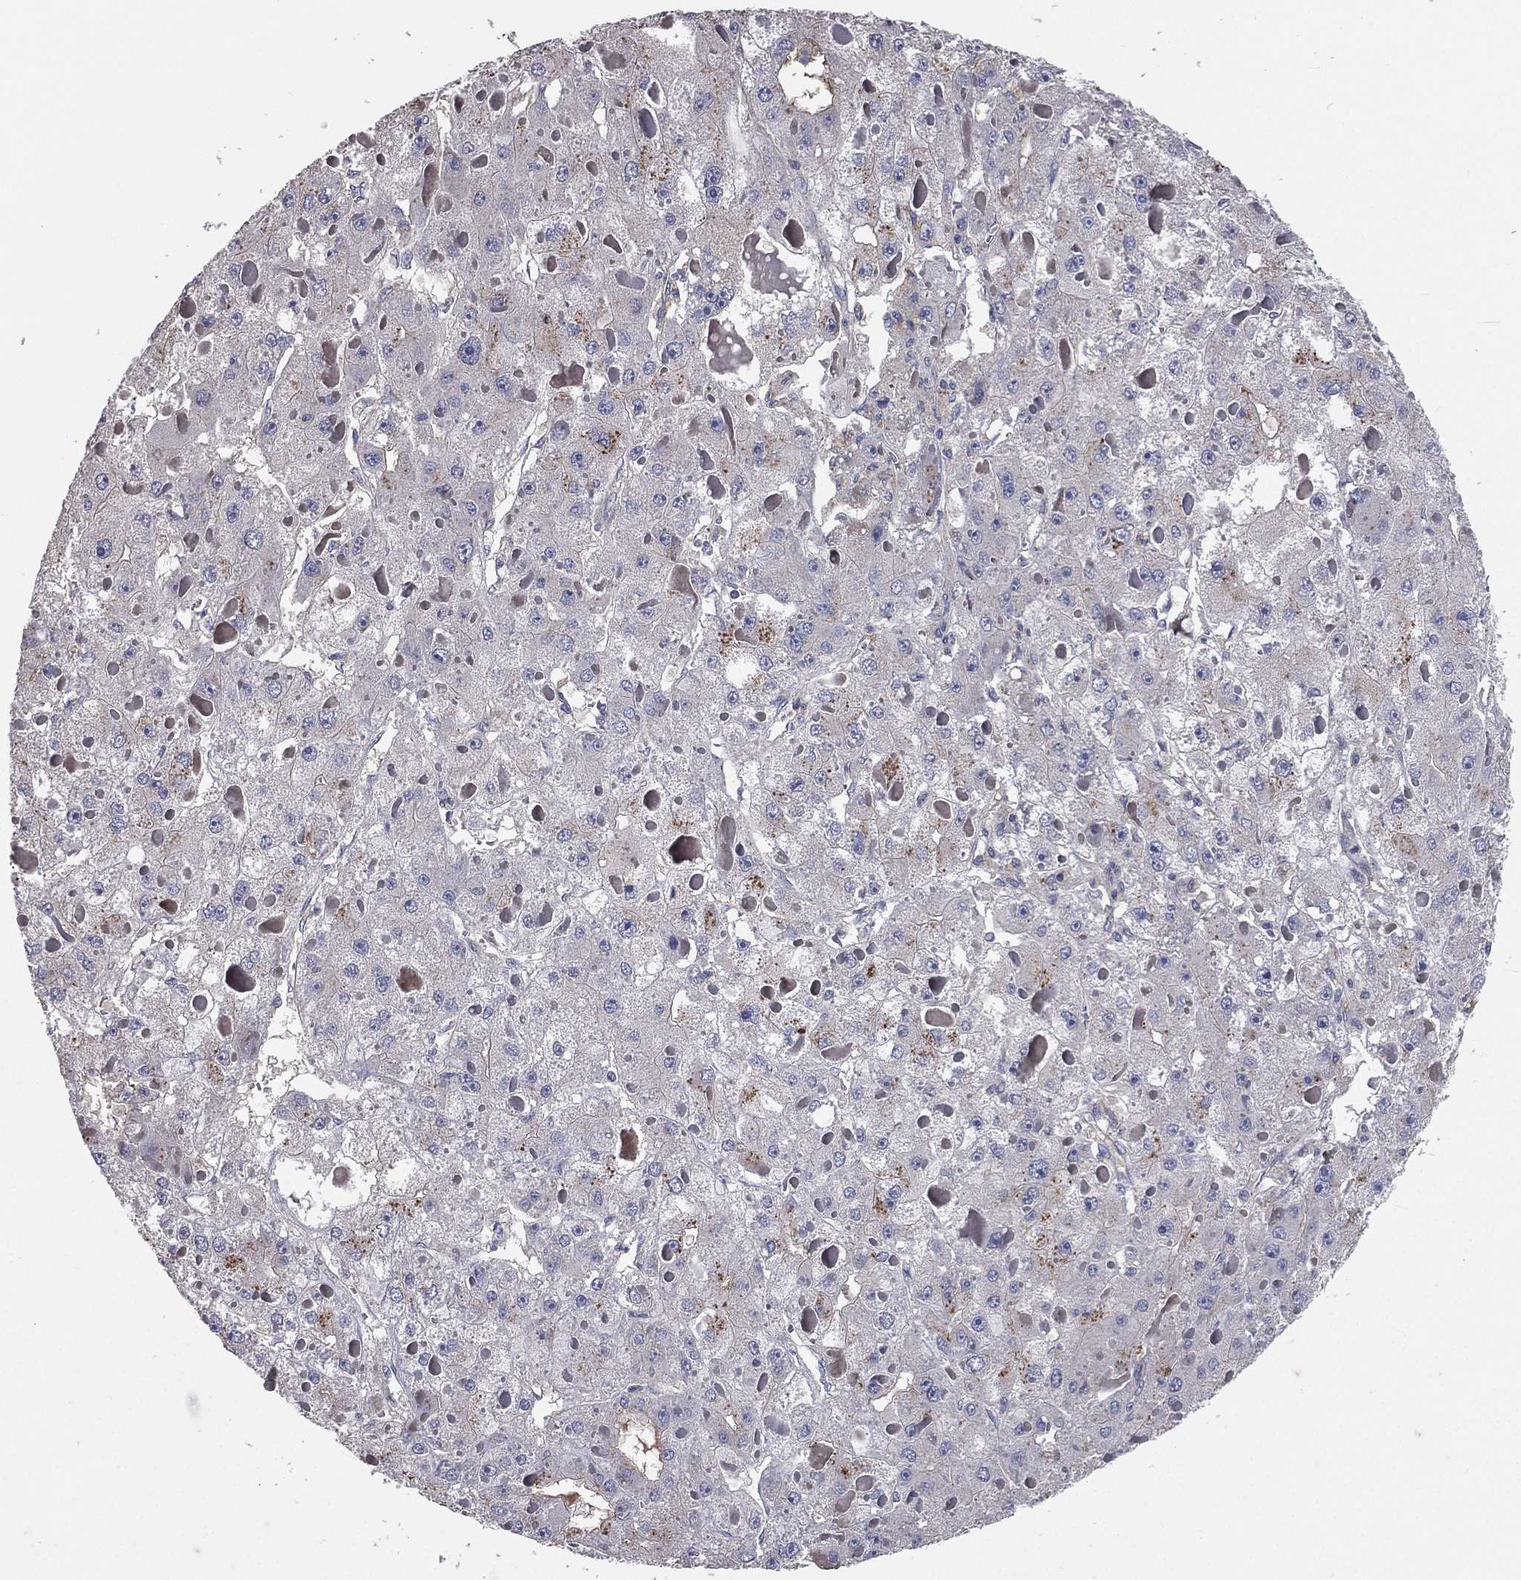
{"staining": {"intensity": "negative", "quantity": "none", "location": "none"}, "tissue": "liver cancer", "cell_type": "Tumor cells", "image_type": "cancer", "snomed": [{"axis": "morphology", "description": "Carcinoma, Hepatocellular, NOS"}, {"axis": "topography", "description": "Liver"}], "caption": "Immunohistochemical staining of human liver cancer (hepatocellular carcinoma) shows no significant expression in tumor cells.", "gene": "CROCC", "patient": {"sex": "female", "age": 73}}